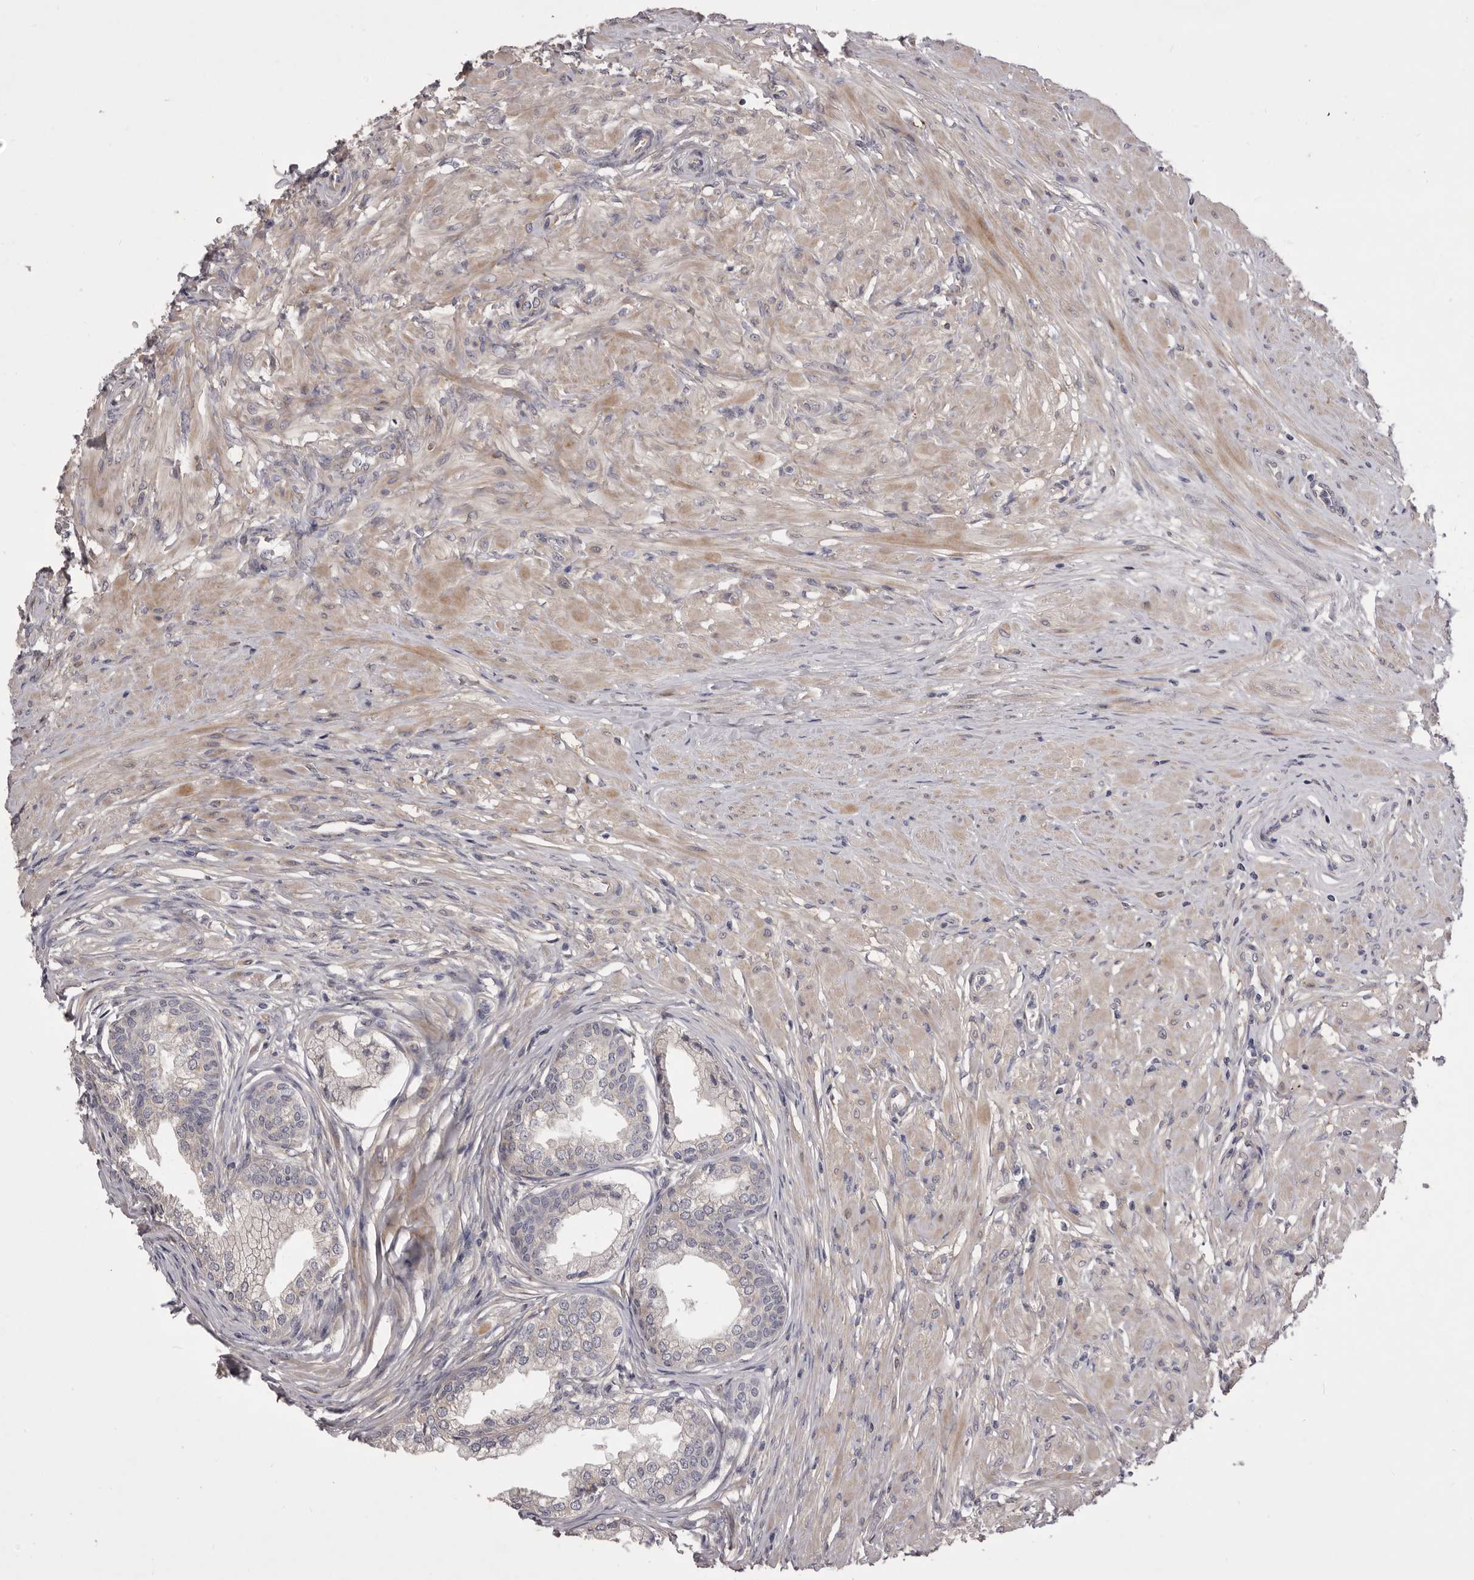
{"staining": {"intensity": "negative", "quantity": "none", "location": "none"}, "tissue": "prostate", "cell_type": "Glandular cells", "image_type": "normal", "snomed": [{"axis": "morphology", "description": "Normal tissue, NOS"}, {"axis": "morphology", "description": "Urothelial carcinoma, Low grade"}, {"axis": "topography", "description": "Urinary bladder"}, {"axis": "topography", "description": "Prostate"}], "caption": "DAB immunohistochemical staining of unremarkable prostate displays no significant expression in glandular cells. Nuclei are stained in blue.", "gene": "PNRC1", "patient": {"sex": "male", "age": 60}}